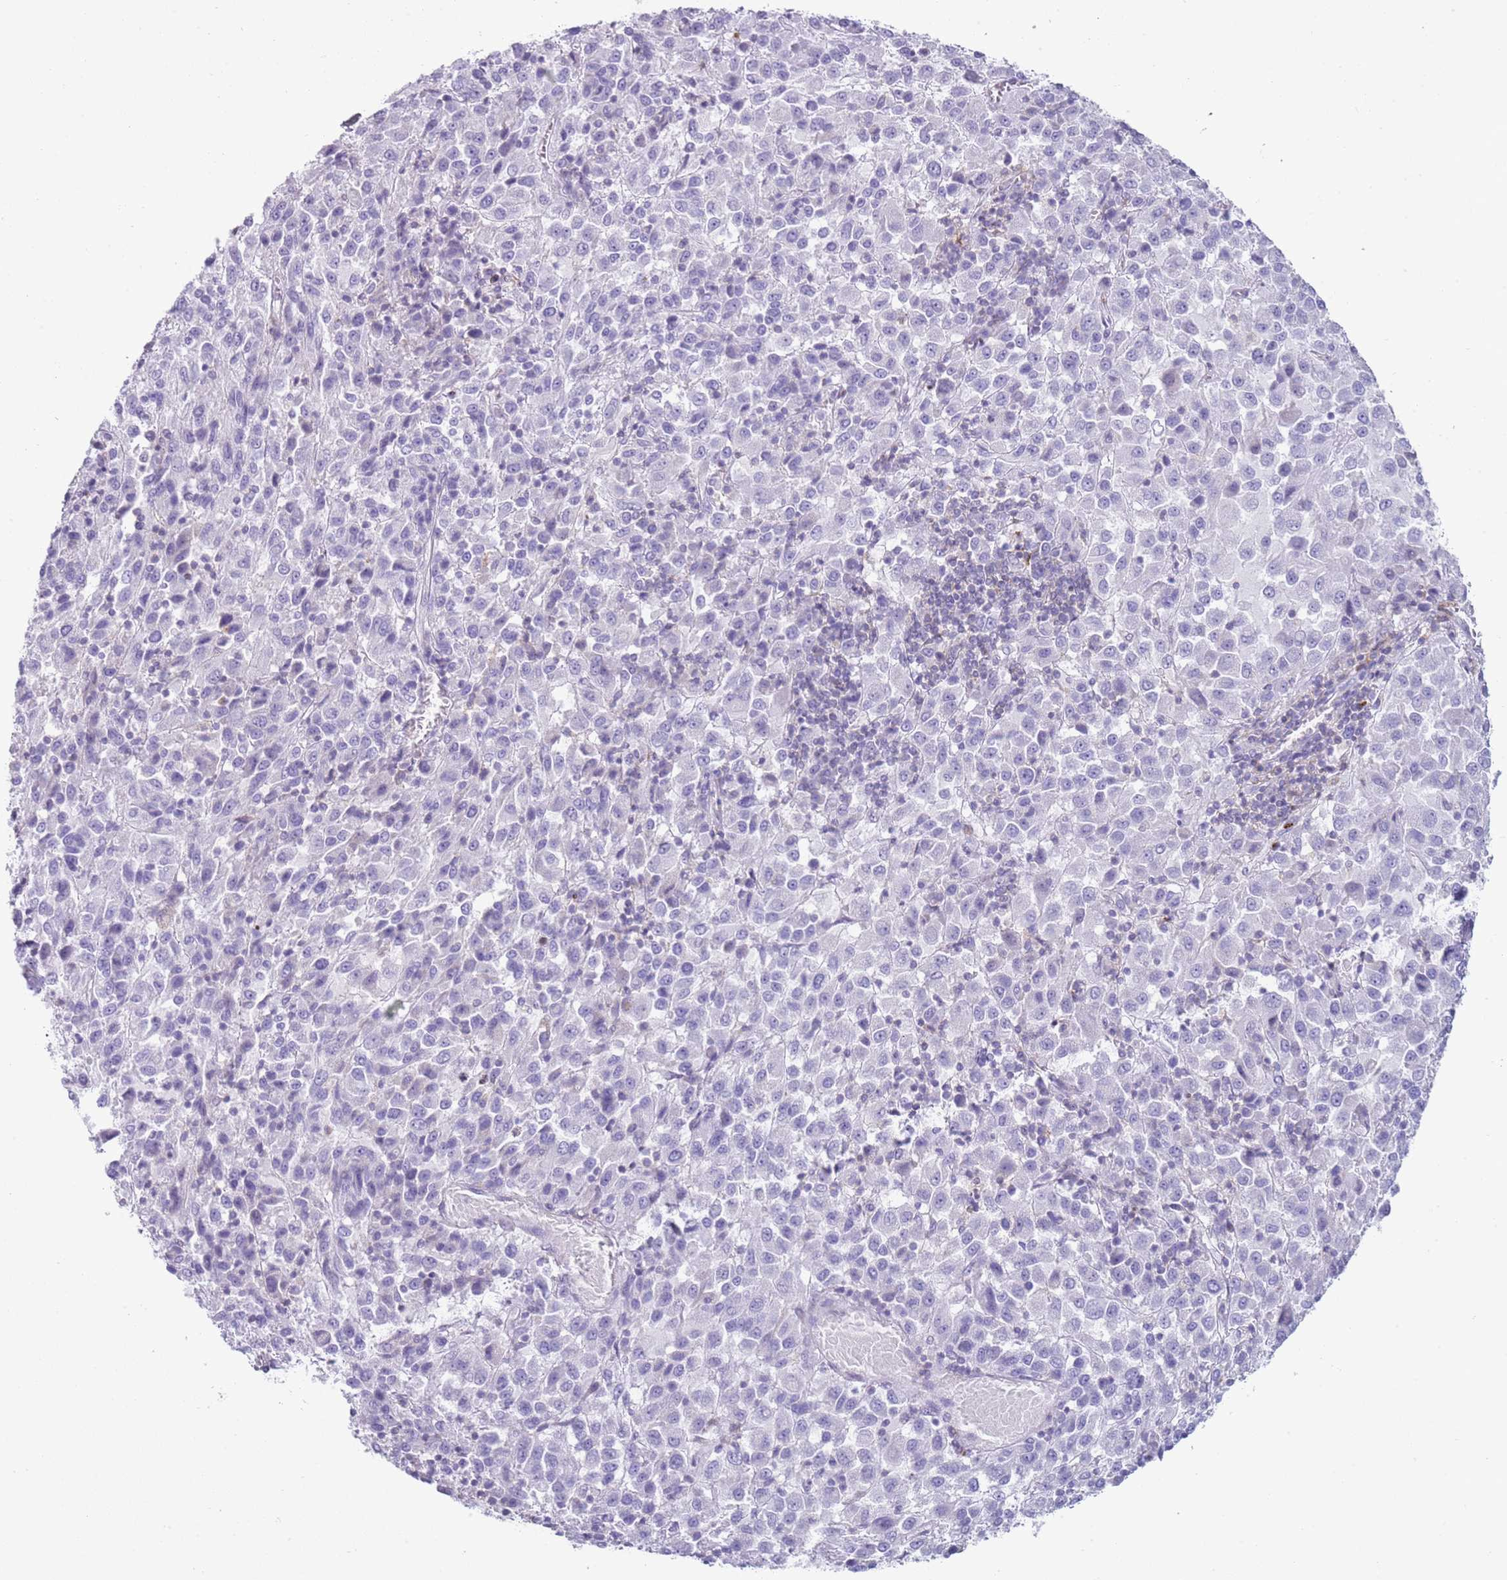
{"staining": {"intensity": "negative", "quantity": "none", "location": "none"}, "tissue": "melanoma", "cell_type": "Tumor cells", "image_type": "cancer", "snomed": [{"axis": "morphology", "description": "Malignant melanoma, Metastatic site"}, {"axis": "topography", "description": "Lung"}], "caption": "An immunohistochemistry image of malignant melanoma (metastatic site) is shown. There is no staining in tumor cells of malignant melanoma (metastatic site).", "gene": "NBPF20", "patient": {"sex": "male", "age": 64}}